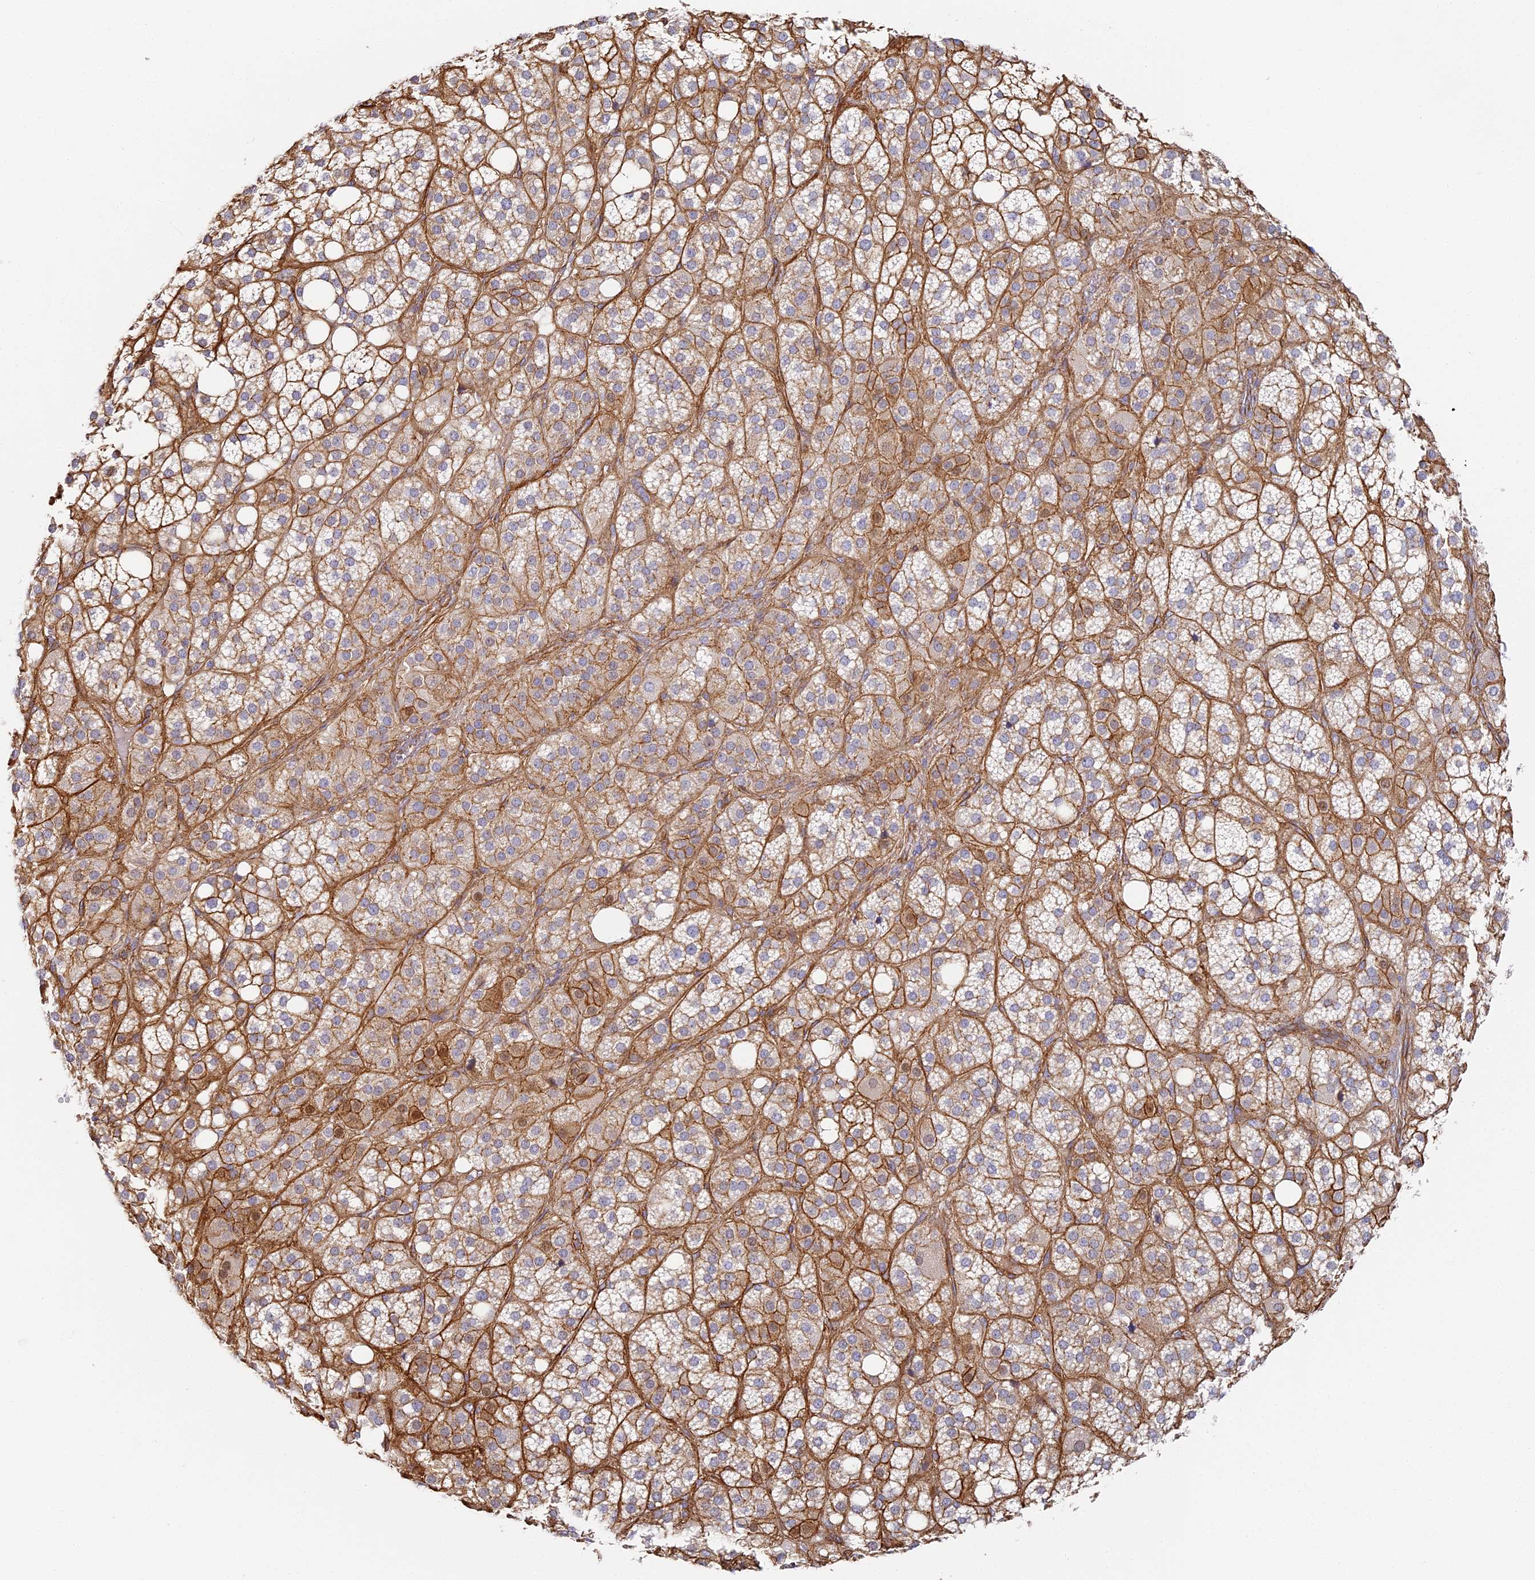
{"staining": {"intensity": "moderate", "quantity": ">75%", "location": "cytoplasmic/membranous"}, "tissue": "adrenal gland", "cell_type": "Glandular cells", "image_type": "normal", "snomed": [{"axis": "morphology", "description": "Normal tissue, NOS"}, {"axis": "topography", "description": "Adrenal gland"}], "caption": "IHC of benign human adrenal gland displays medium levels of moderate cytoplasmic/membranous staining in approximately >75% of glandular cells.", "gene": "CCDC30", "patient": {"sex": "female", "age": 59}}